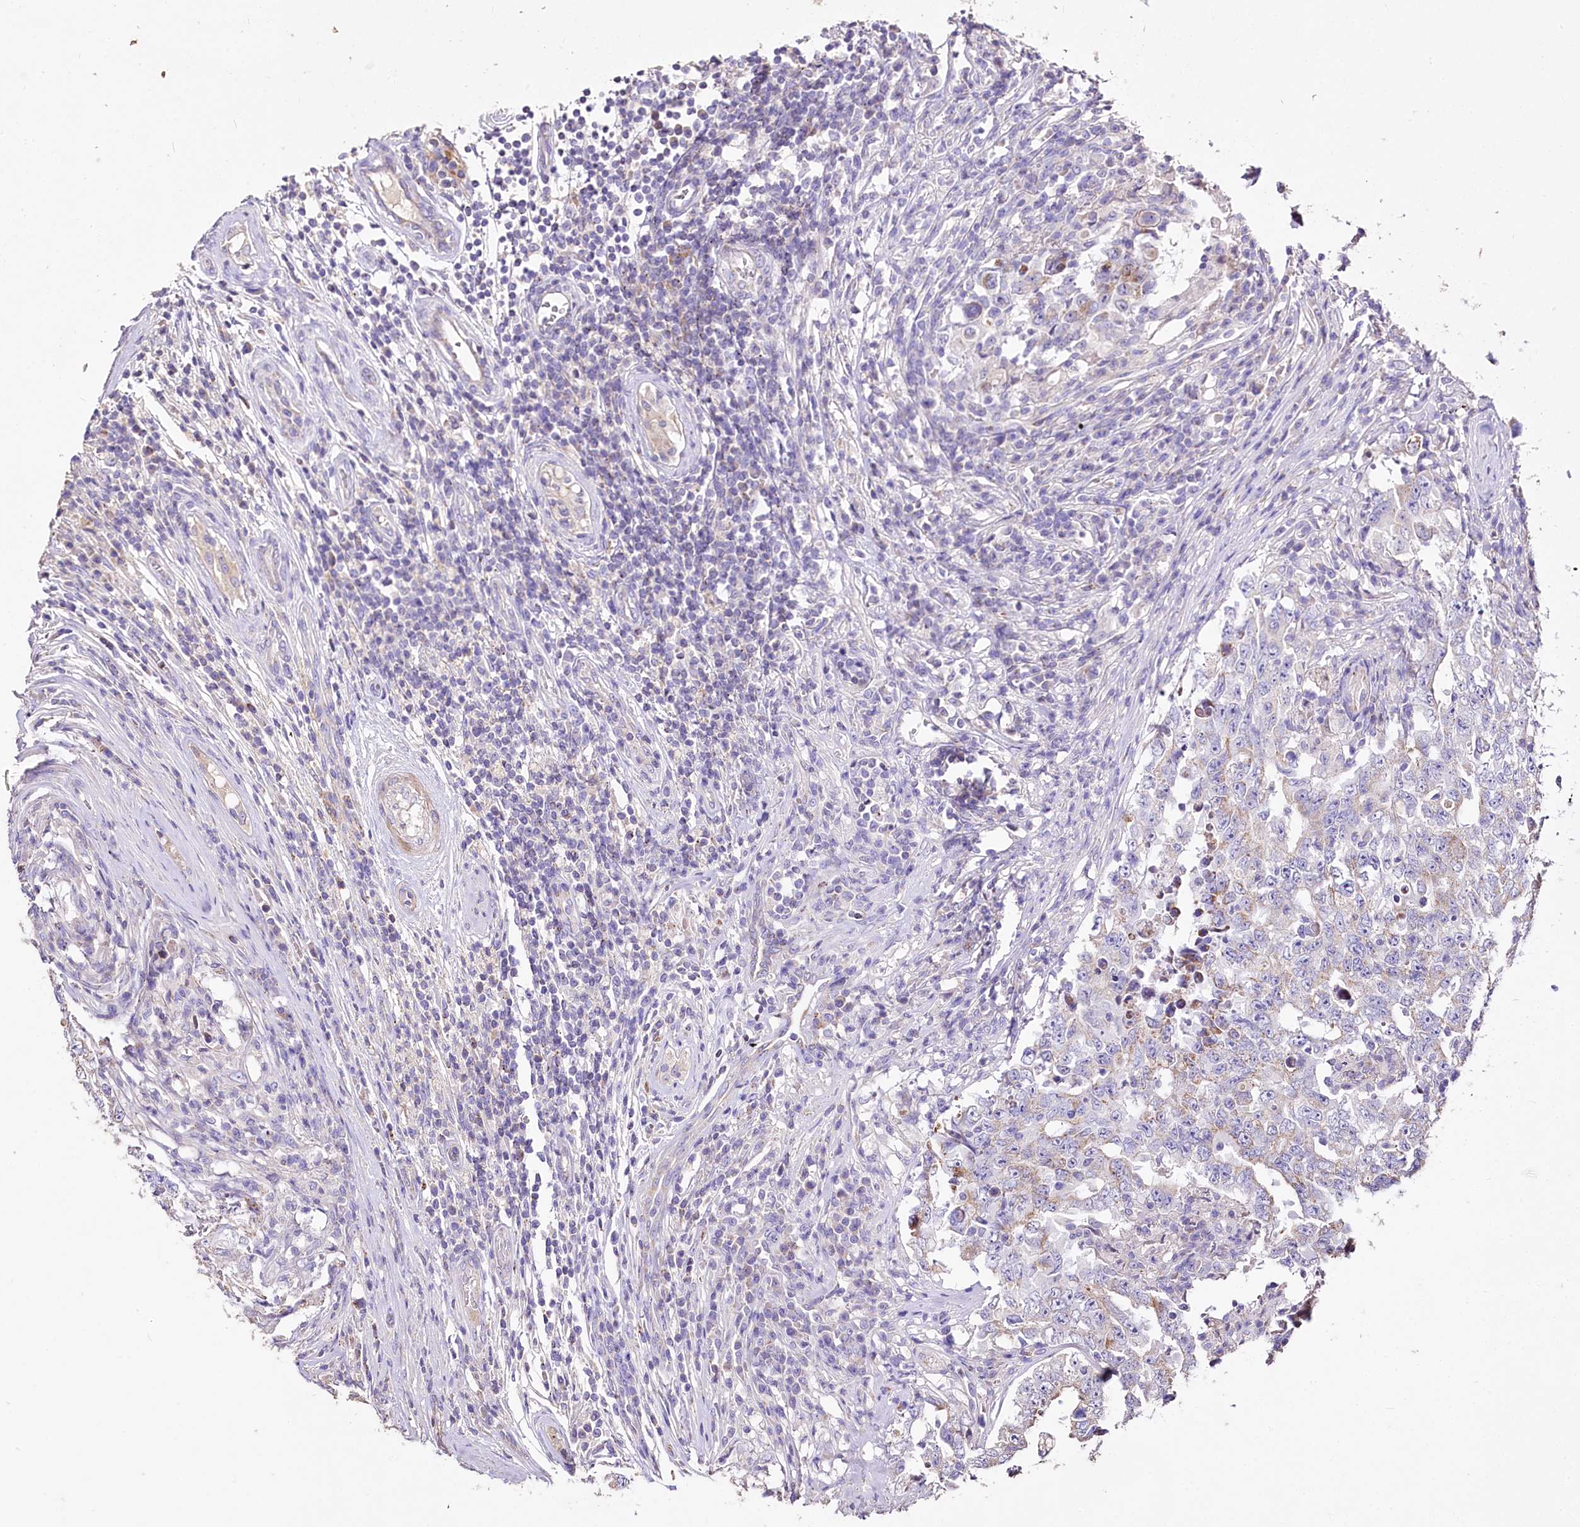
{"staining": {"intensity": "negative", "quantity": "none", "location": "none"}, "tissue": "testis cancer", "cell_type": "Tumor cells", "image_type": "cancer", "snomed": [{"axis": "morphology", "description": "Carcinoma, Embryonal, NOS"}, {"axis": "topography", "description": "Testis"}], "caption": "Tumor cells show no significant positivity in testis cancer.", "gene": "PTER", "patient": {"sex": "male", "age": 26}}